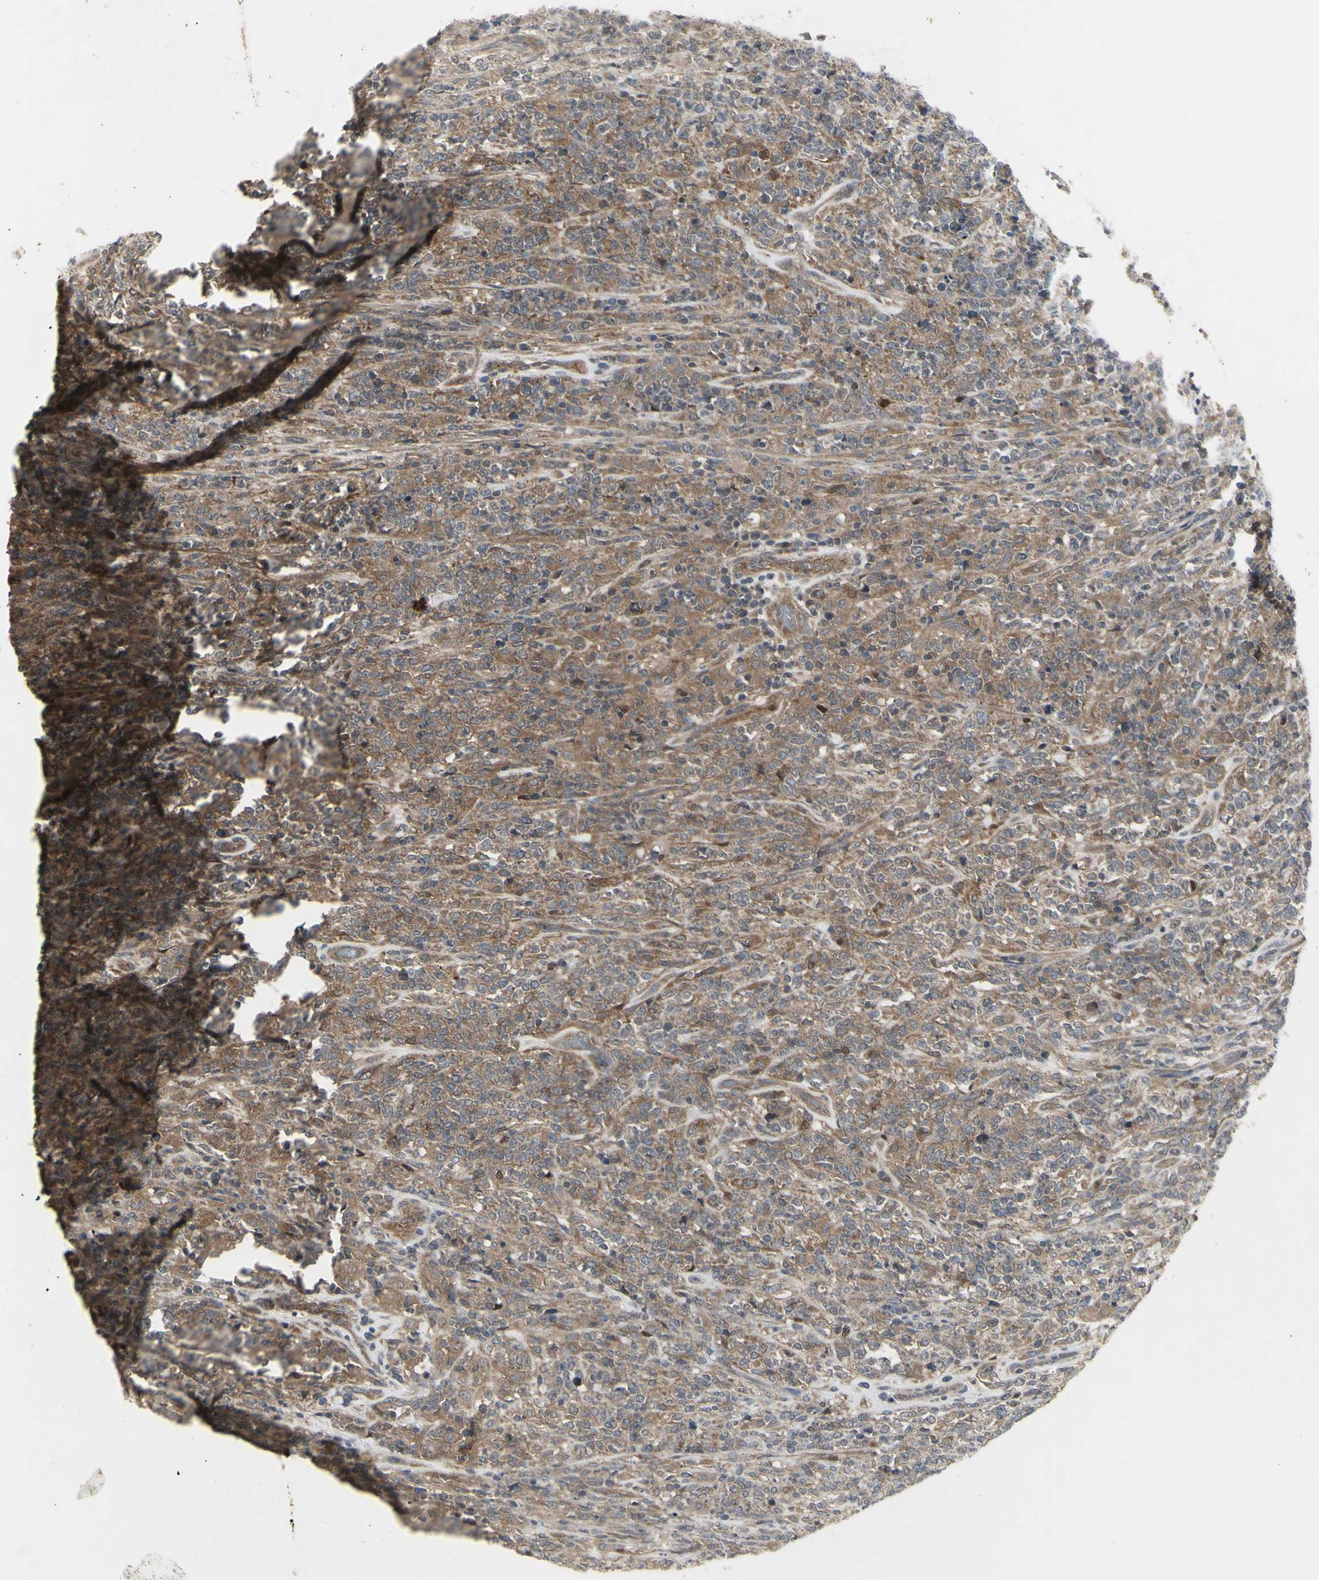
{"staining": {"intensity": "moderate", "quantity": ">75%", "location": "cytoplasmic/membranous"}, "tissue": "lymphoma", "cell_type": "Tumor cells", "image_type": "cancer", "snomed": [{"axis": "morphology", "description": "Malignant lymphoma, non-Hodgkin's type, High grade"}, {"axis": "topography", "description": "Soft tissue"}], "caption": "A brown stain shows moderate cytoplasmic/membranous expression of a protein in malignant lymphoma, non-Hodgkin's type (high-grade) tumor cells. The staining was performed using DAB, with brown indicating positive protein expression. Nuclei are stained blue with hematoxylin.", "gene": "CHURC1-FNTB", "patient": {"sex": "male", "age": 18}}